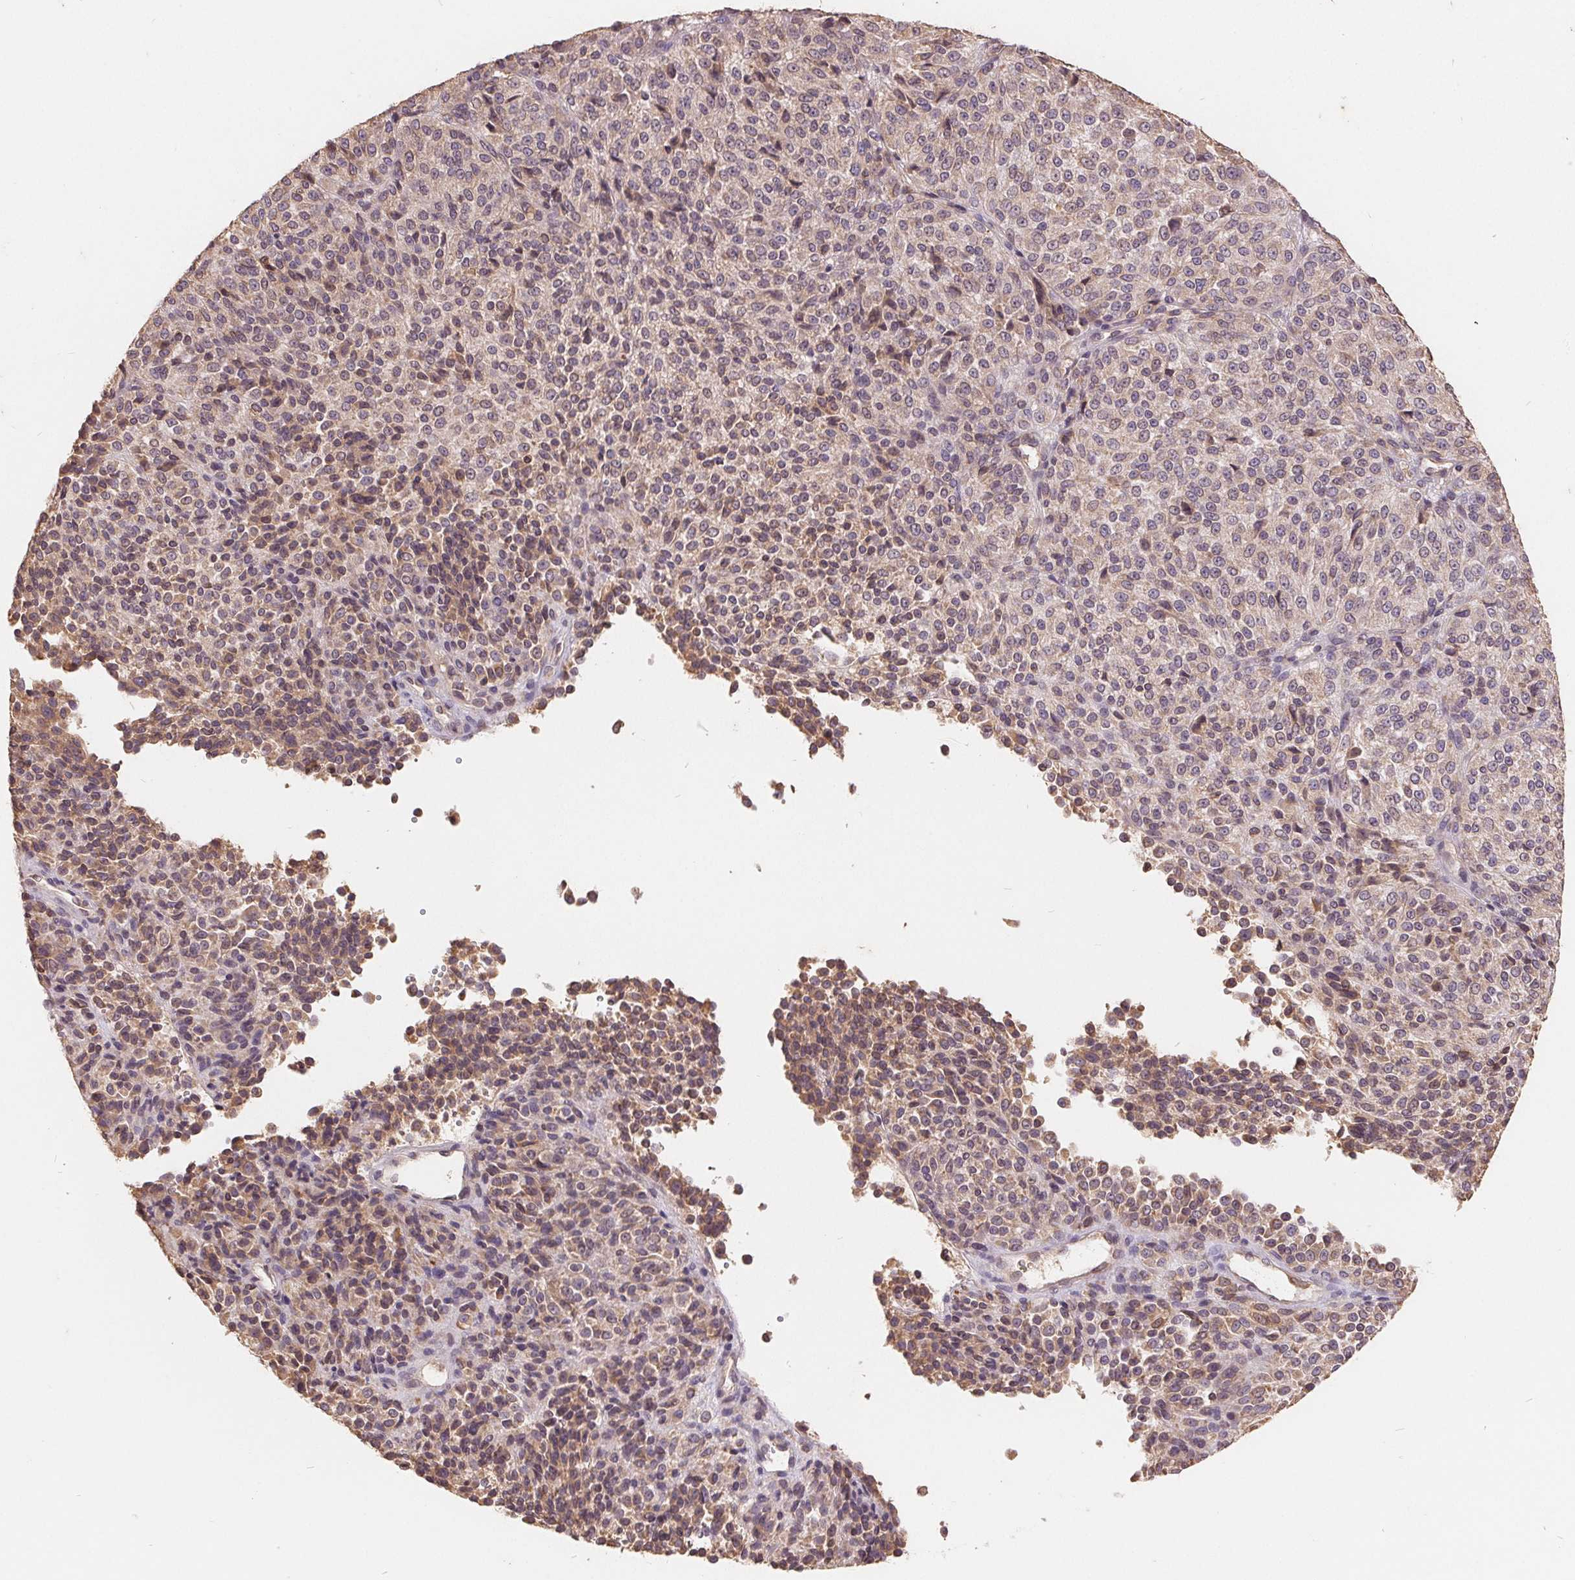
{"staining": {"intensity": "weak", "quantity": "25%-75%", "location": "cytoplasmic/membranous"}, "tissue": "melanoma", "cell_type": "Tumor cells", "image_type": "cancer", "snomed": [{"axis": "morphology", "description": "Malignant melanoma, Metastatic site"}, {"axis": "topography", "description": "Brain"}], "caption": "Protein staining of malignant melanoma (metastatic site) tissue demonstrates weak cytoplasmic/membranous positivity in about 25%-75% of tumor cells.", "gene": "CDIPT", "patient": {"sex": "female", "age": 56}}